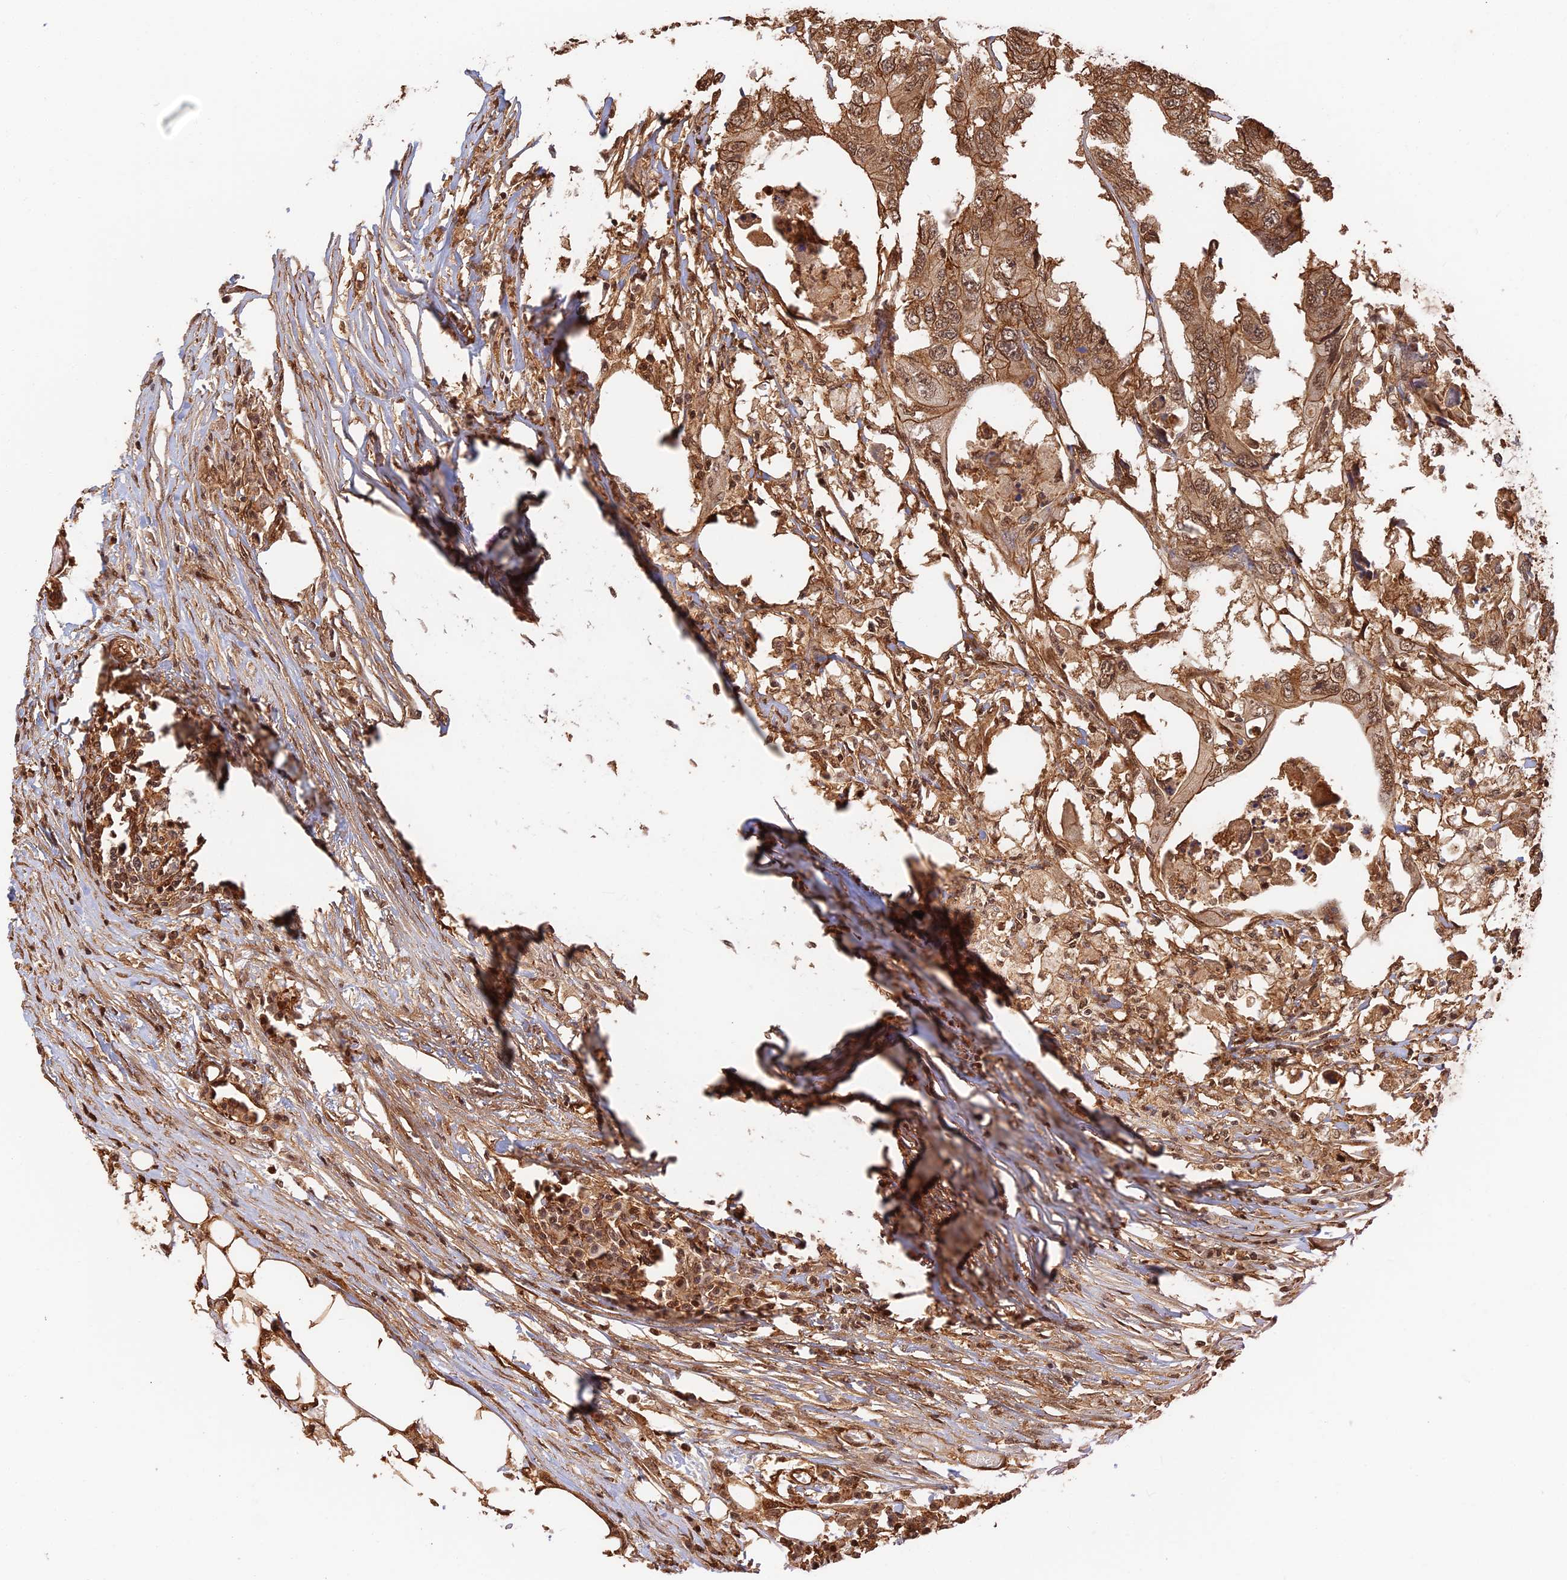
{"staining": {"intensity": "strong", "quantity": ">75%", "location": "cytoplasmic/membranous,nuclear"}, "tissue": "colorectal cancer", "cell_type": "Tumor cells", "image_type": "cancer", "snomed": [{"axis": "morphology", "description": "Adenocarcinoma, NOS"}, {"axis": "topography", "description": "Colon"}], "caption": "High-magnification brightfield microscopy of colorectal cancer stained with DAB (brown) and counterstained with hematoxylin (blue). tumor cells exhibit strong cytoplasmic/membranous and nuclear expression is identified in about>75% of cells. (IHC, brightfield microscopy, high magnification).", "gene": "LRRN3", "patient": {"sex": "male", "age": 71}}